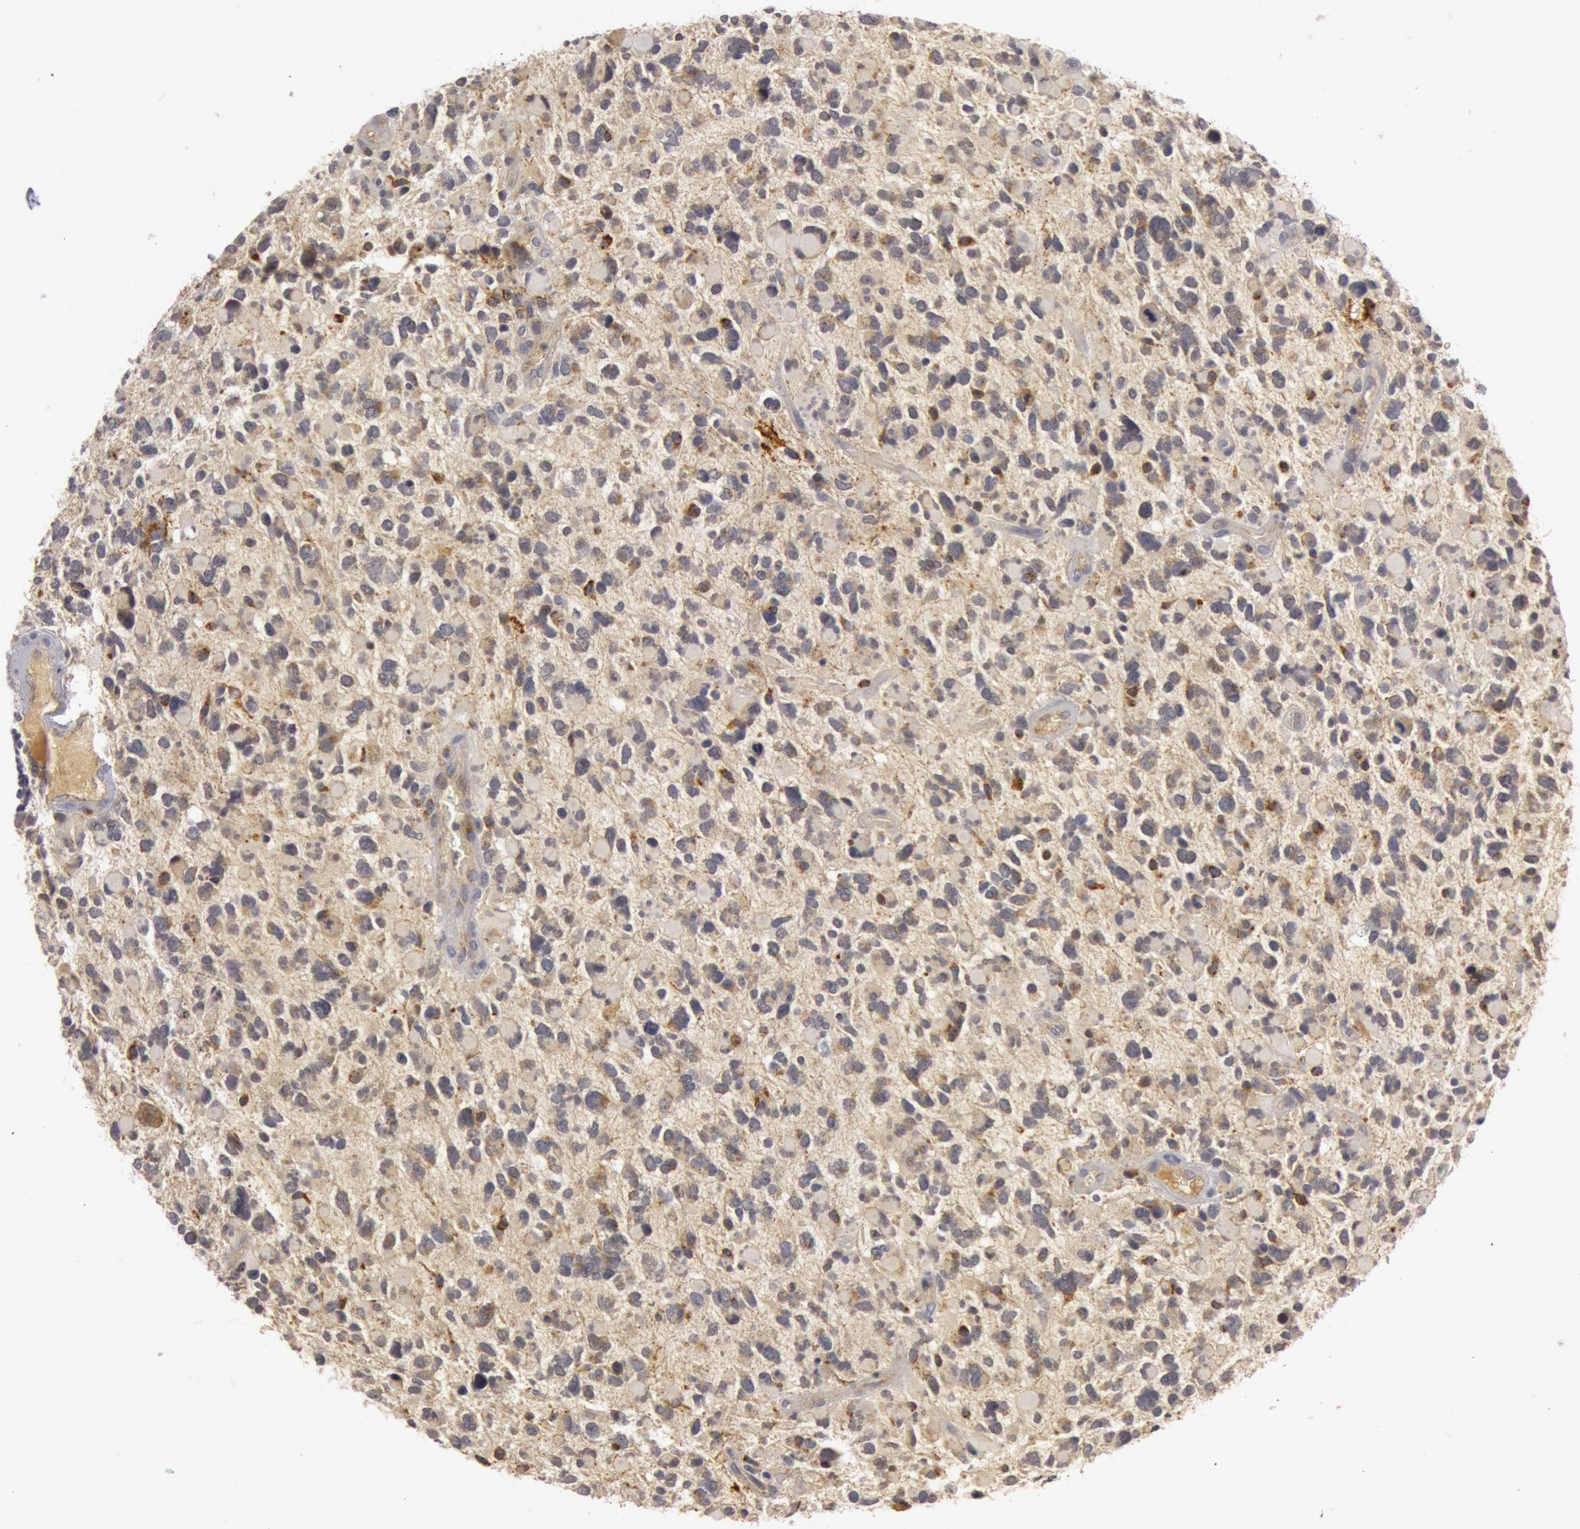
{"staining": {"intensity": "weak", "quantity": ">75%", "location": "cytoplasmic/membranous"}, "tissue": "glioma", "cell_type": "Tumor cells", "image_type": "cancer", "snomed": [{"axis": "morphology", "description": "Glioma, malignant, High grade"}, {"axis": "topography", "description": "Brain"}], "caption": "This is a photomicrograph of immunohistochemistry (IHC) staining of glioma, which shows weak staining in the cytoplasmic/membranous of tumor cells.", "gene": "C7", "patient": {"sex": "female", "age": 37}}